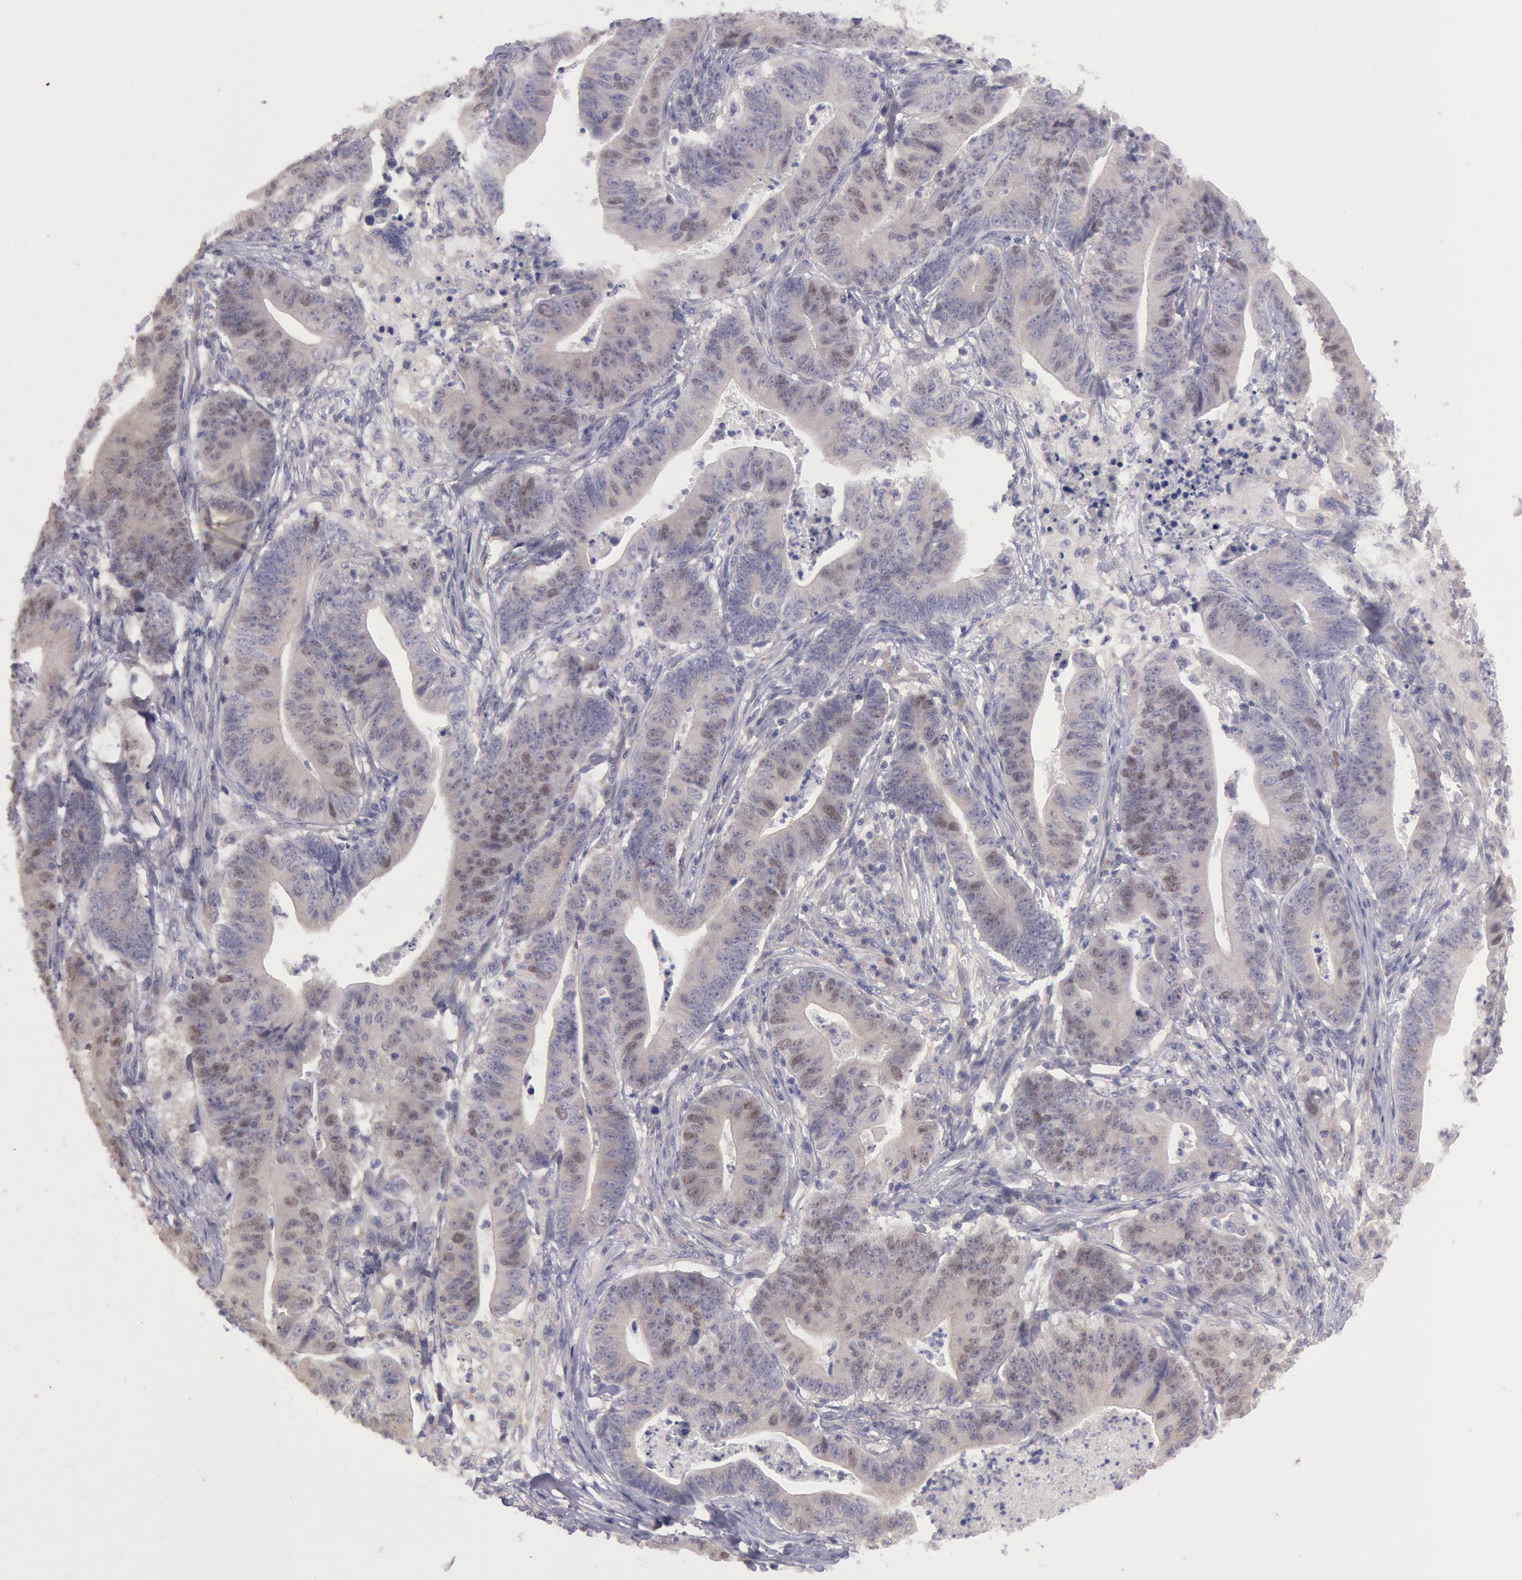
{"staining": {"intensity": "negative", "quantity": "none", "location": "none"}, "tissue": "stomach cancer", "cell_type": "Tumor cells", "image_type": "cancer", "snomed": [{"axis": "morphology", "description": "Adenocarcinoma, NOS"}, {"axis": "topography", "description": "Stomach, lower"}], "caption": "Image shows no significant protein expression in tumor cells of stomach cancer.", "gene": "AMOTL1", "patient": {"sex": "female", "age": 86}}